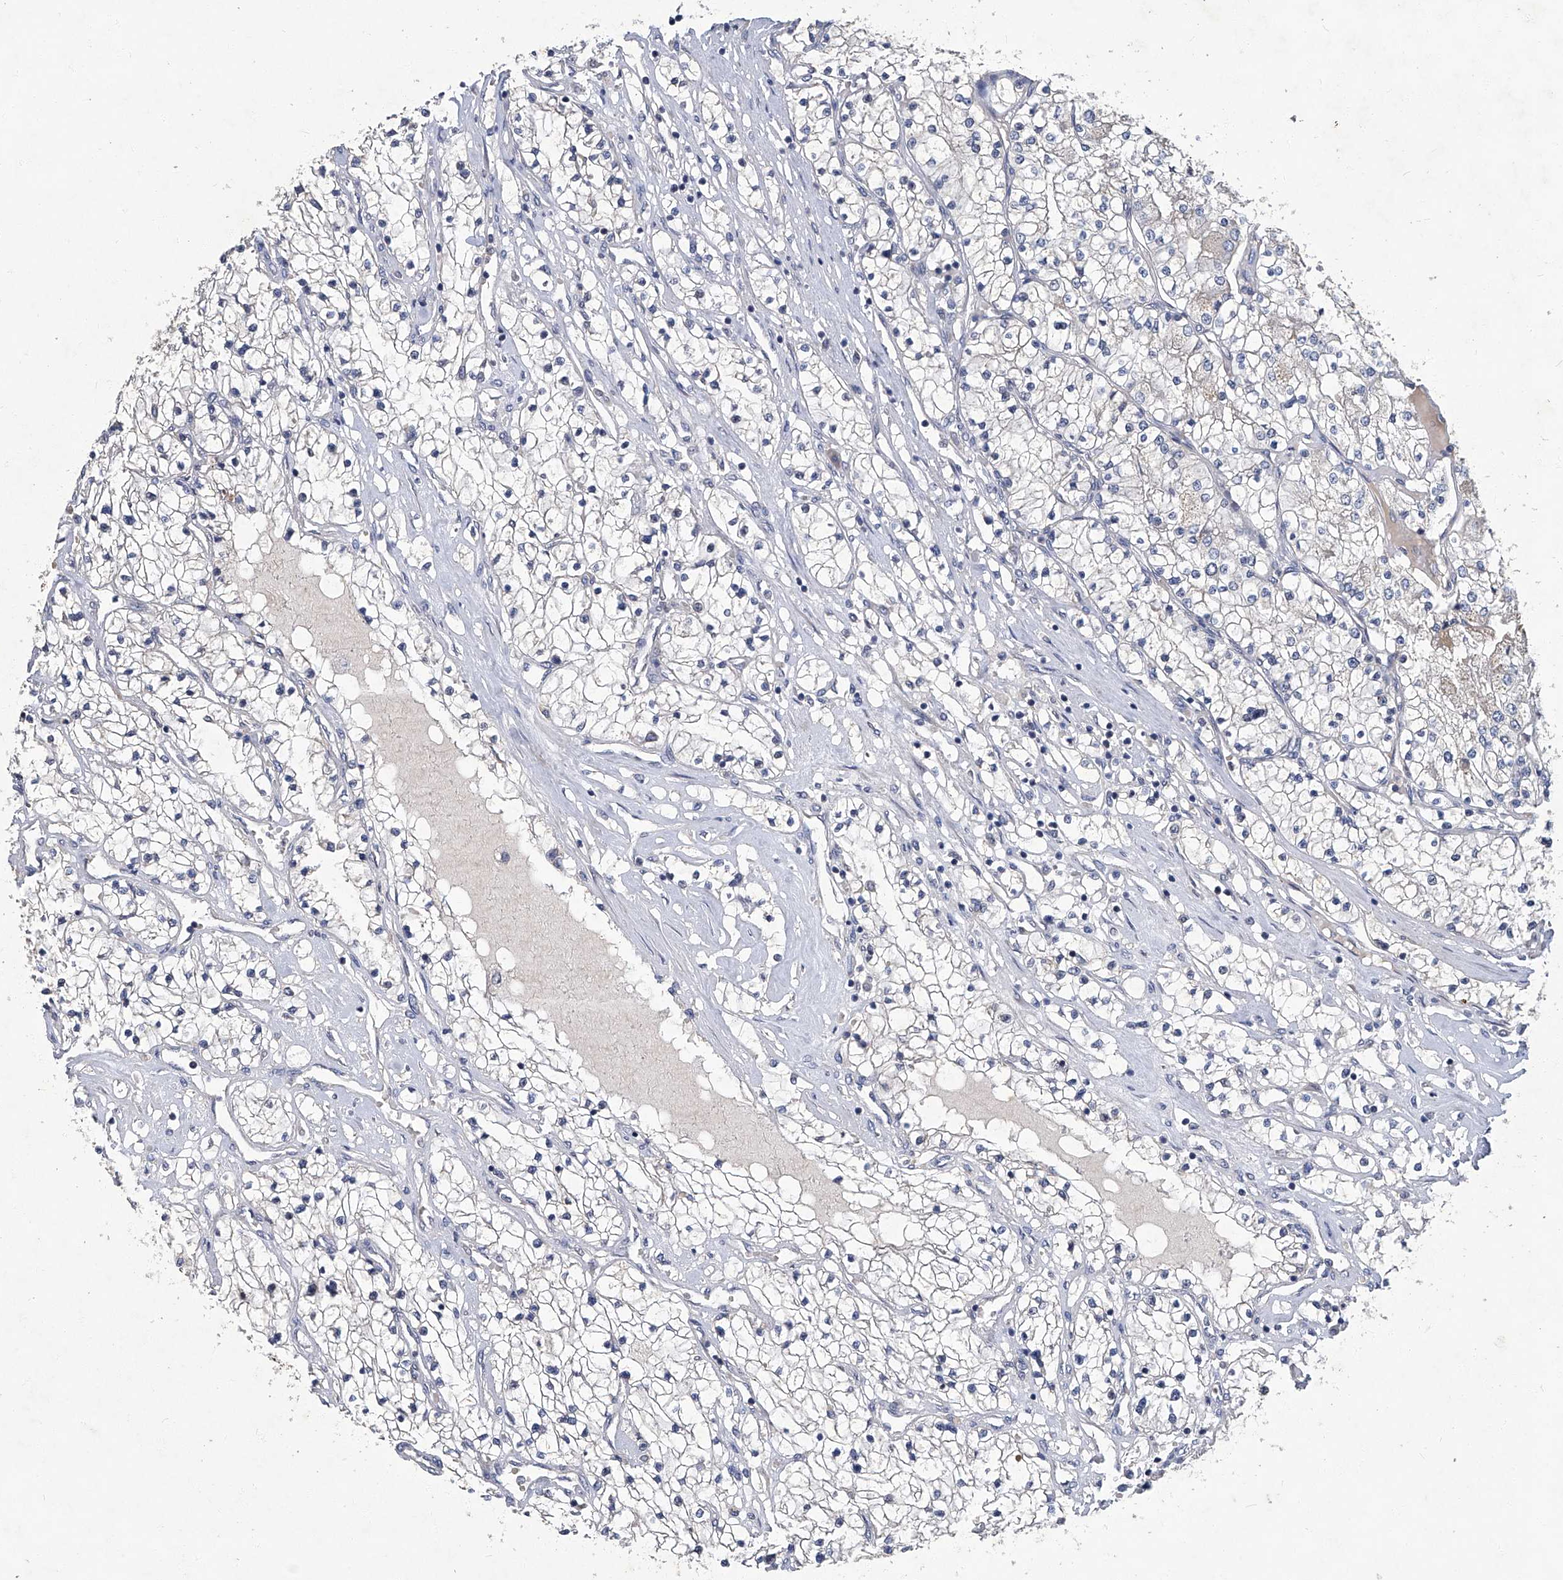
{"staining": {"intensity": "negative", "quantity": "none", "location": "none"}, "tissue": "renal cancer", "cell_type": "Tumor cells", "image_type": "cancer", "snomed": [{"axis": "morphology", "description": "Adenocarcinoma, NOS"}, {"axis": "topography", "description": "Kidney"}], "caption": "This is a micrograph of immunohistochemistry (IHC) staining of adenocarcinoma (renal), which shows no positivity in tumor cells.", "gene": "TGFBR1", "patient": {"sex": "male", "age": 68}}